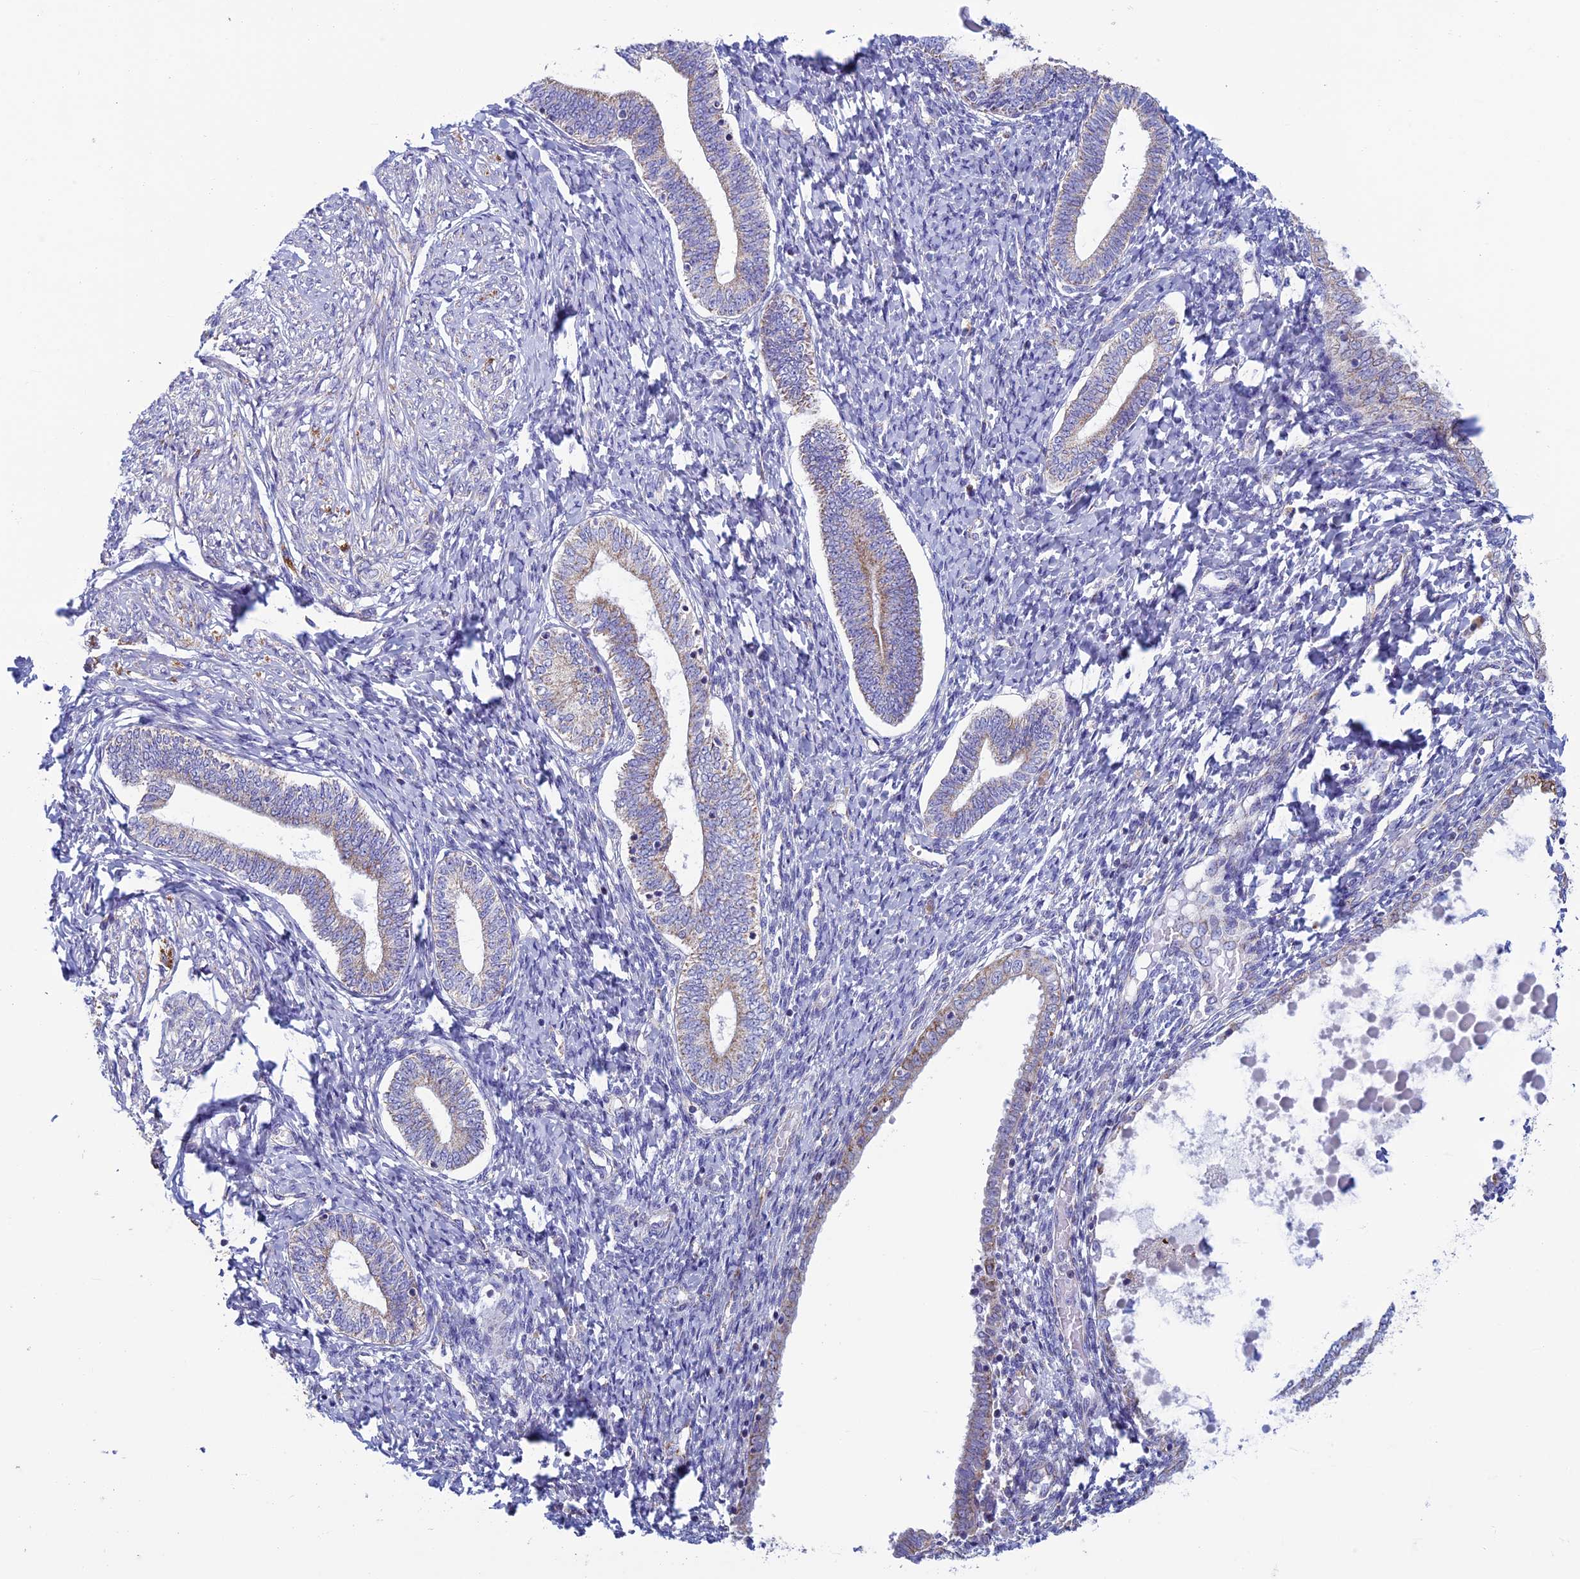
{"staining": {"intensity": "negative", "quantity": "none", "location": "none"}, "tissue": "endometrium", "cell_type": "Cells in endometrial stroma", "image_type": "normal", "snomed": [{"axis": "morphology", "description": "Normal tissue, NOS"}, {"axis": "topography", "description": "Endometrium"}], "caption": "Immunohistochemistry (IHC) of benign endometrium displays no positivity in cells in endometrial stroma.", "gene": "MFSD12", "patient": {"sex": "female", "age": 72}}